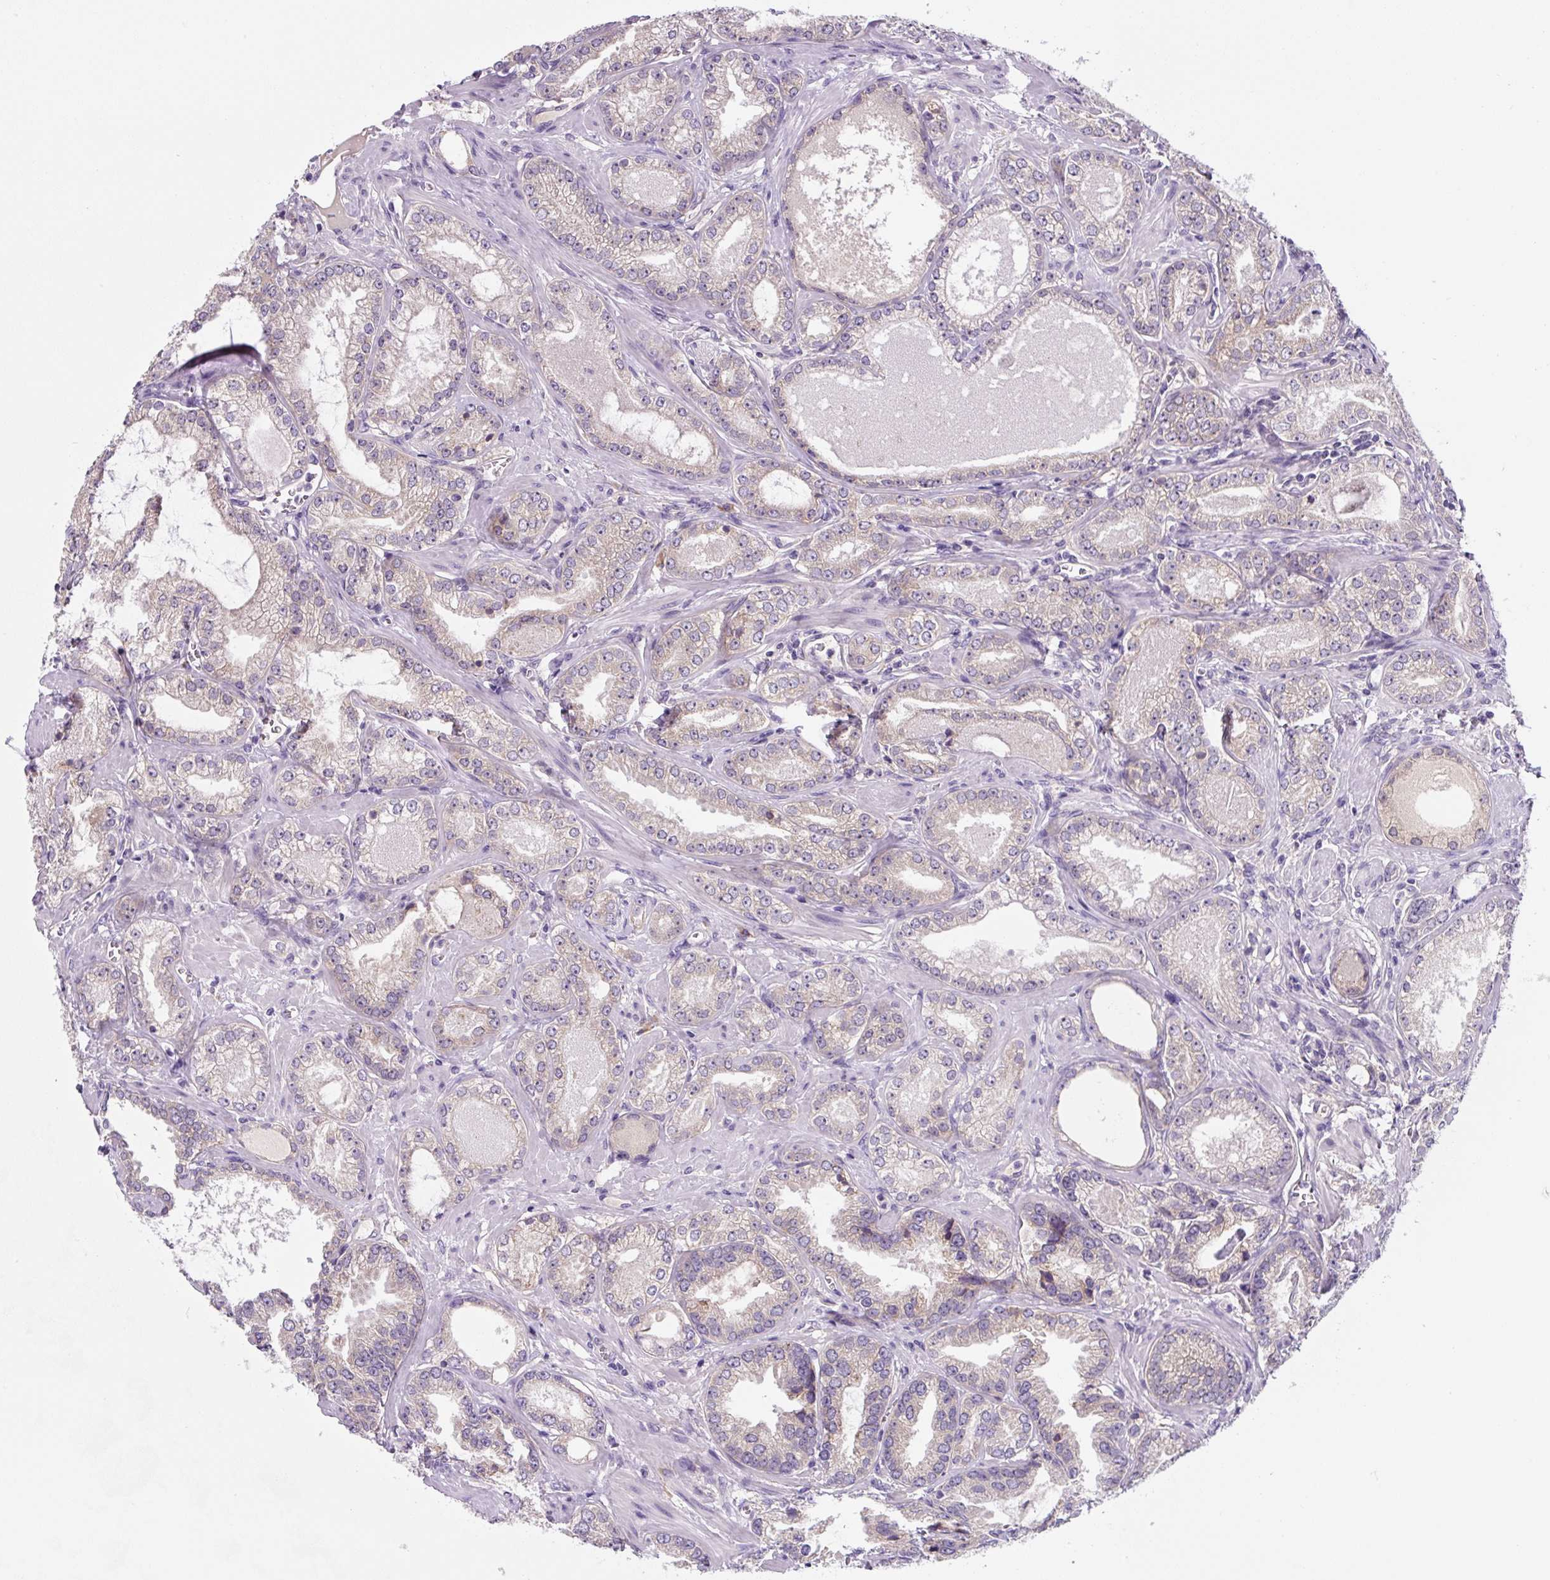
{"staining": {"intensity": "weak", "quantity": "<25%", "location": "cytoplasmic/membranous"}, "tissue": "prostate cancer", "cell_type": "Tumor cells", "image_type": "cancer", "snomed": [{"axis": "morphology", "description": "Adenocarcinoma, Medium grade"}, {"axis": "topography", "description": "Prostate"}], "caption": "DAB immunohistochemical staining of prostate adenocarcinoma (medium-grade) shows no significant expression in tumor cells.", "gene": "FZD5", "patient": {"sex": "male", "age": 57}}